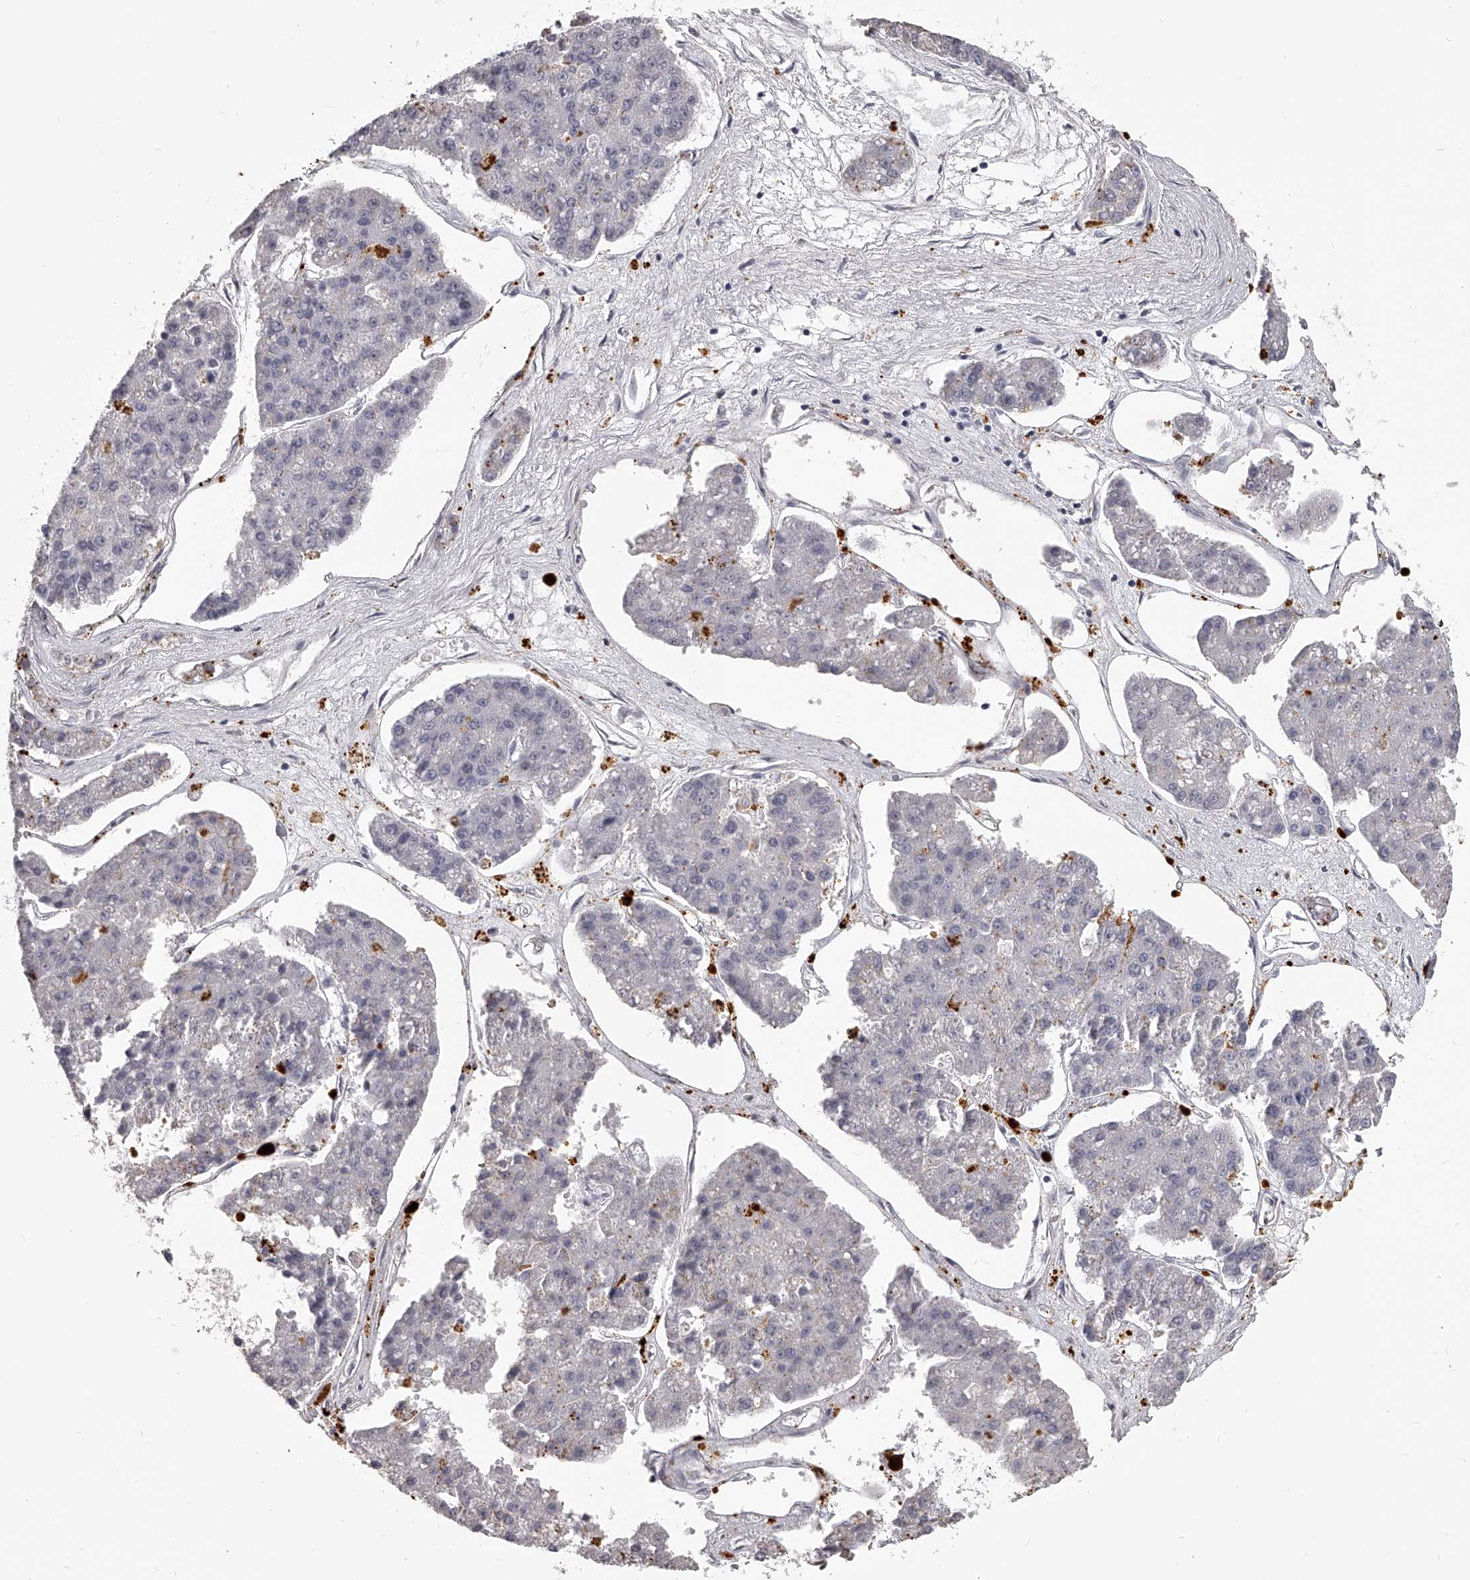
{"staining": {"intensity": "negative", "quantity": "none", "location": "none"}, "tissue": "pancreatic cancer", "cell_type": "Tumor cells", "image_type": "cancer", "snomed": [{"axis": "morphology", "description": "Adenocarcinoma, NOS"}, {"axis": "topography", "description": "Pancreas"}], "caption": "This is an immunohistochemistry (IHC) photomicrograph of human pancreatic adenocarcinoma. There is no positivity in tumor cells.", "gene": "DMRT1", "patient": {"sex": "male", "age": 50}}